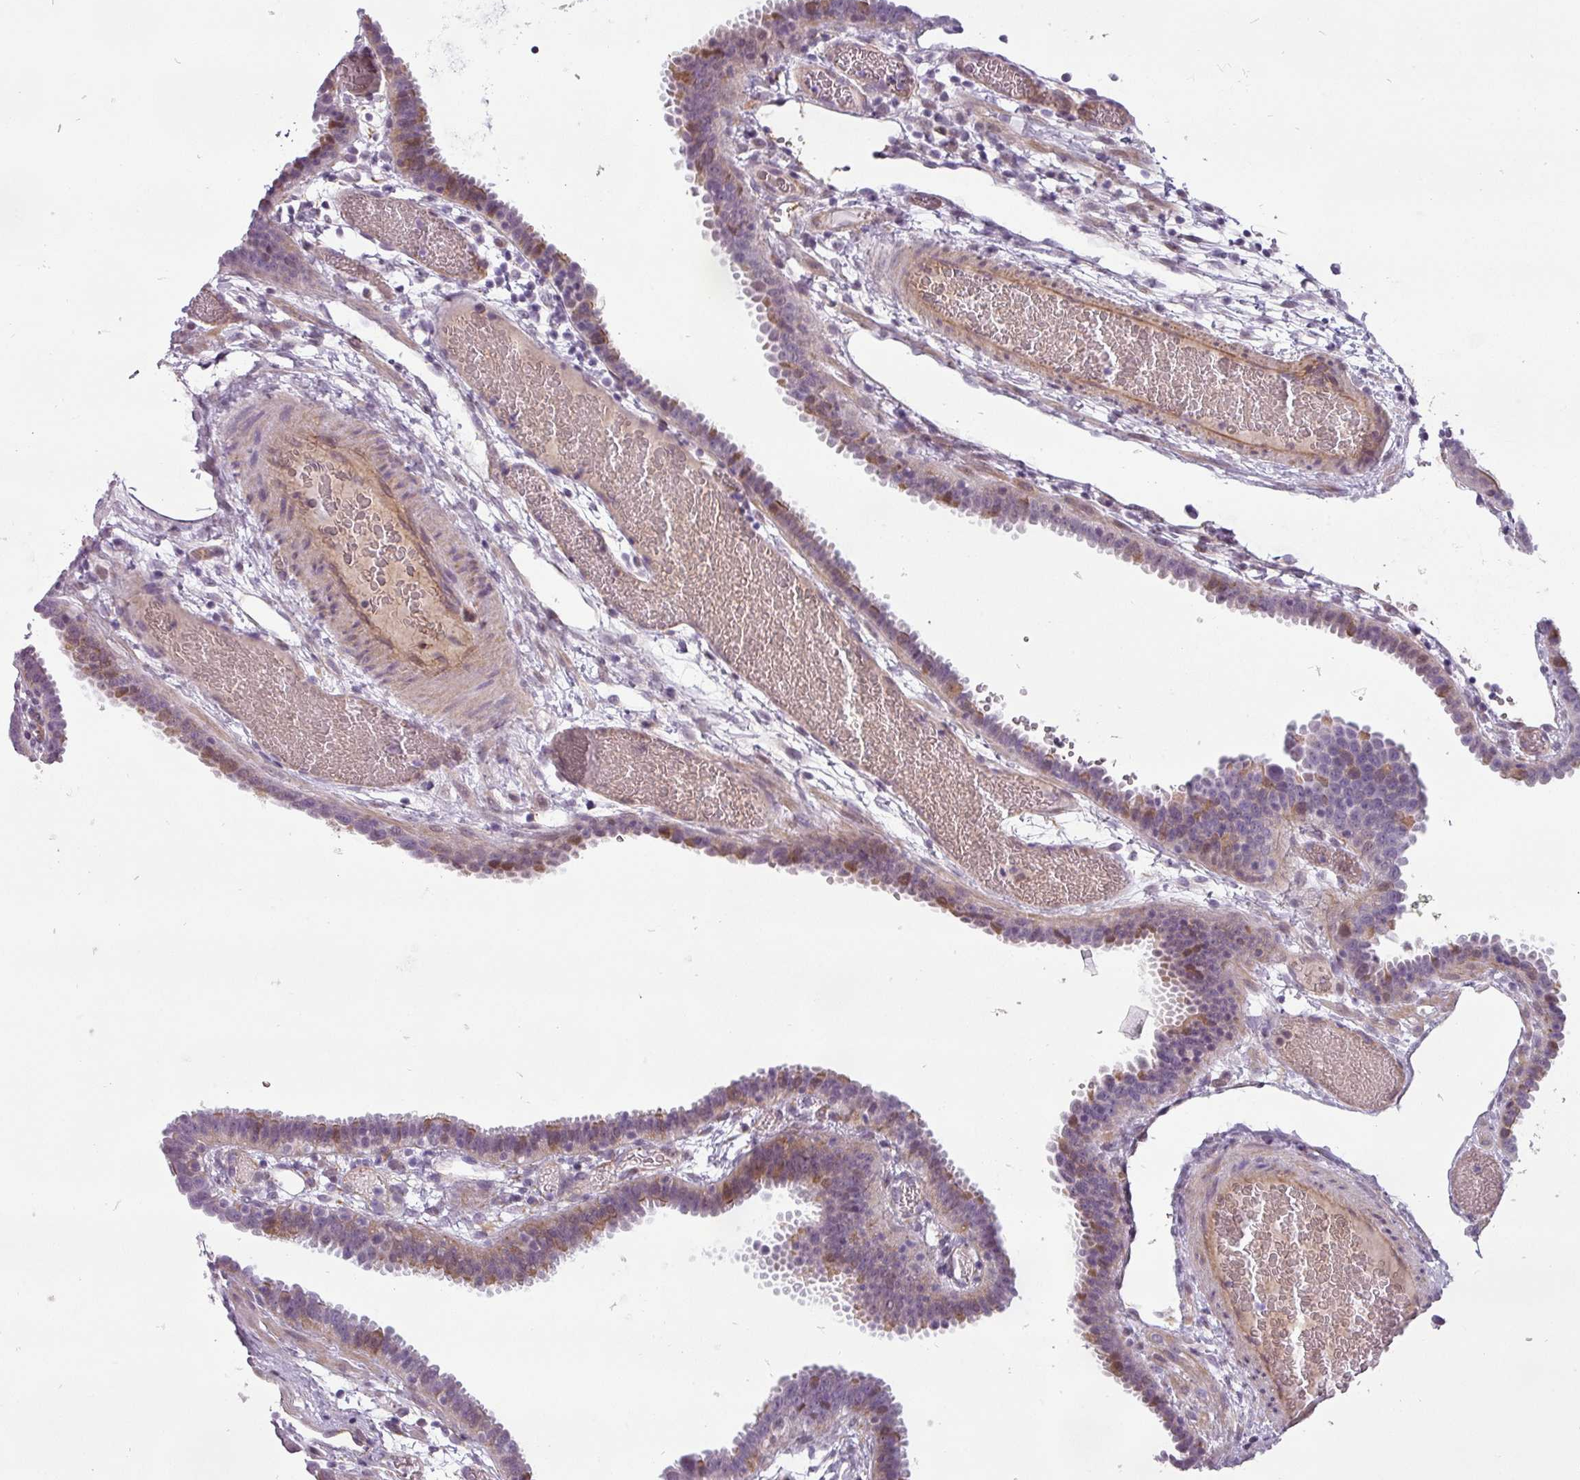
{"staining": {"intensity": "moderate", "quantity": "25%-75%", "location": "cytoplasmic/membranous"}, "tissue": "fallopian tube", "cell_type": "Glandular cells", "image_type": "normal", "snomed": [{"axis": "morphology", "description": "Normal tissue, NOS"}, {"axis": "topography", "description": "Fallopian tube"}], "caption": "This image demonstrates immunohistochemistry (IHC) staining of unremarkable fallopian tube, with medium moderate cytoplasmic/membranous positivity in about 25%-75% of glandular cells.", "gene": "CHRDL1", "patient": {"sex": "female", "age": 37}}